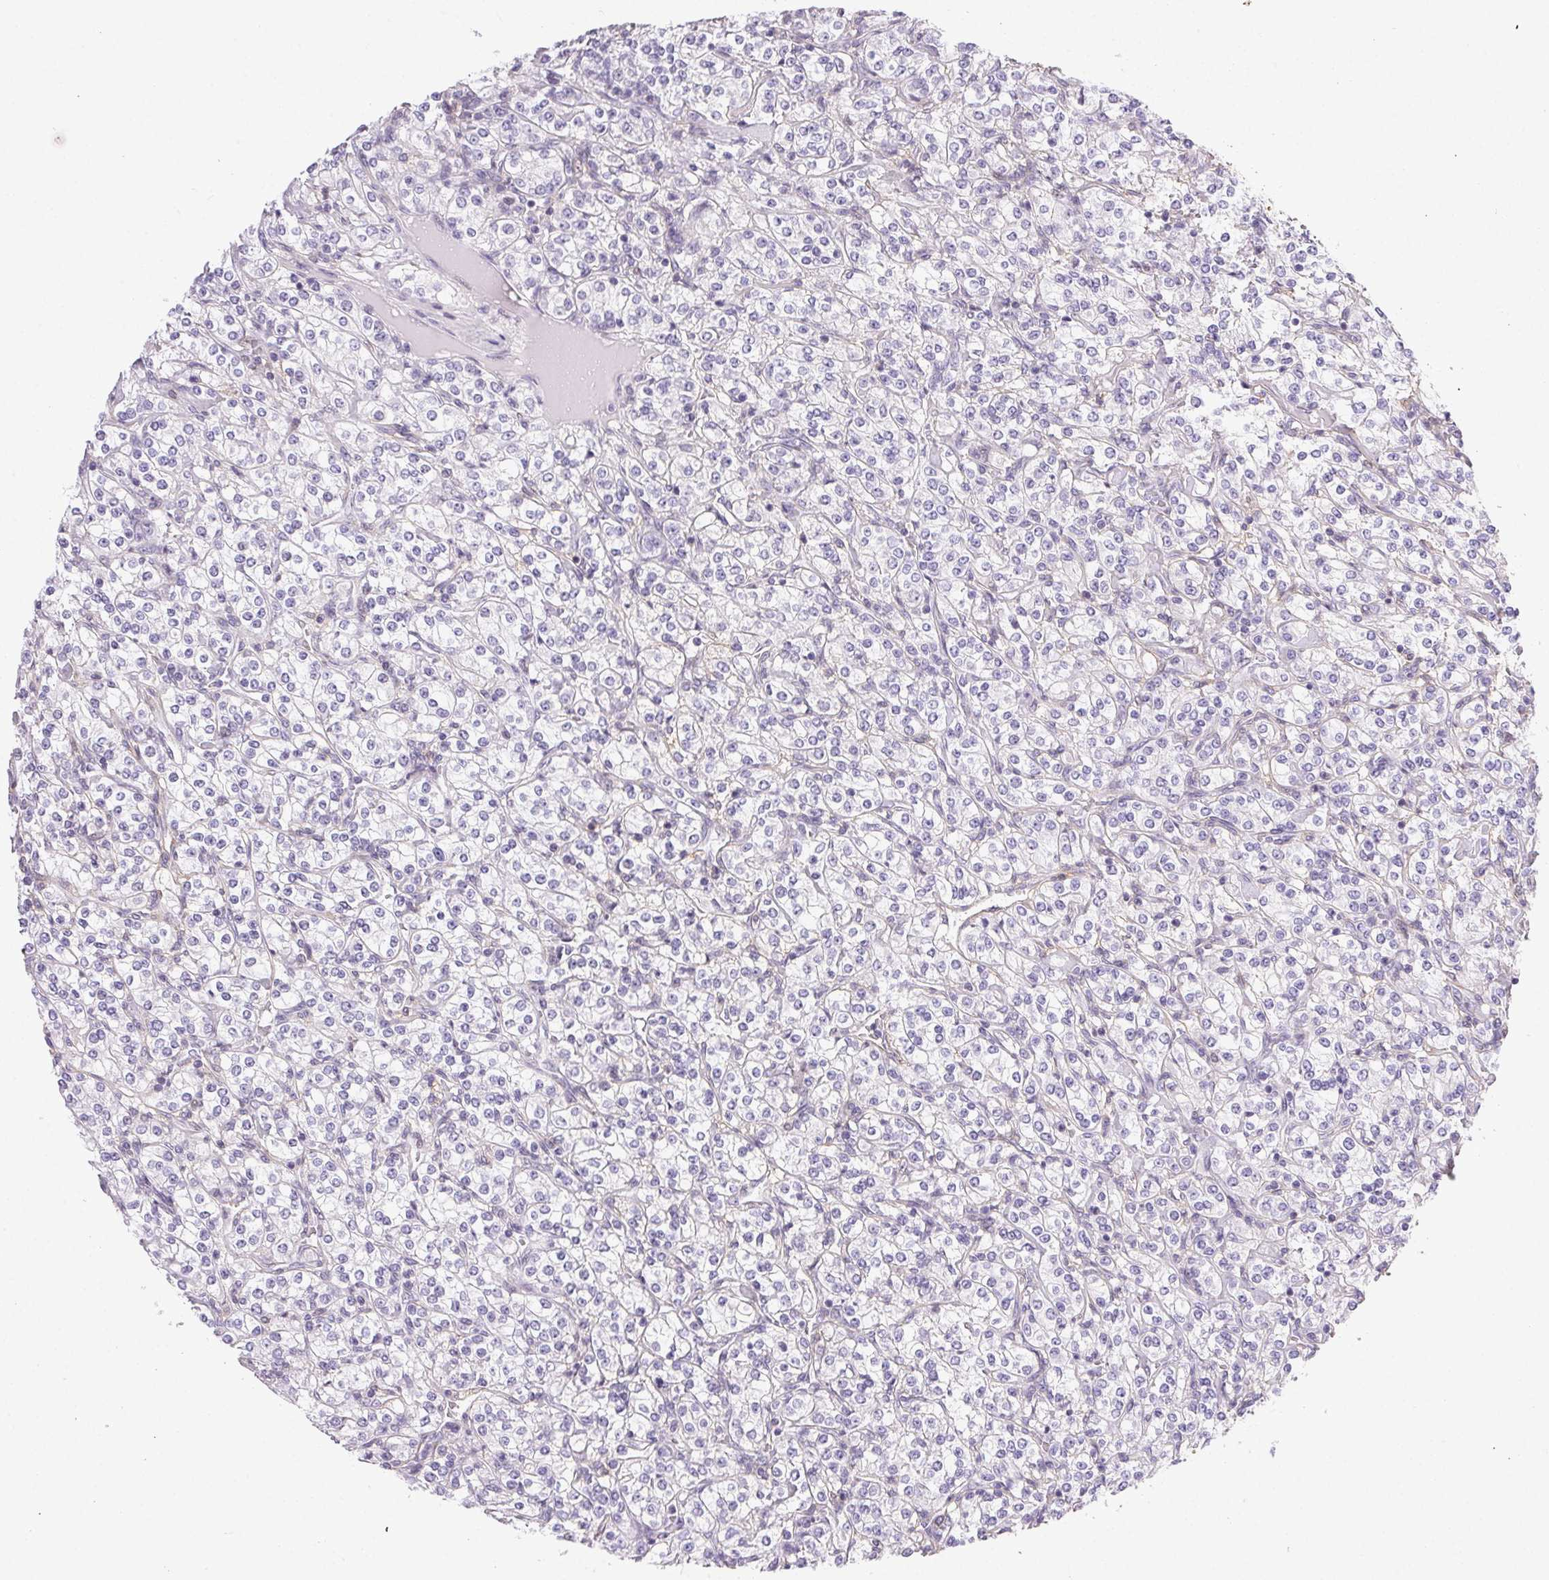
{"staining": {"intensity": "negative", "quantity": "none", "location": "none"}, "tissue": "renal cancer", "cell_type": "Tumor cells", "image_type": "cancer", "snomed": [{"axis": "morphology", "description": "Adenocarcinoma, NOS"}, {"axis": "topography", "description": "Kidney"}], "caption": "The IHC image has no significant positivity in tumor cells of renal adenocarcinoma tissue.", "gene": "PDZD2", "patient": {"sex": "male", "age": 77}}